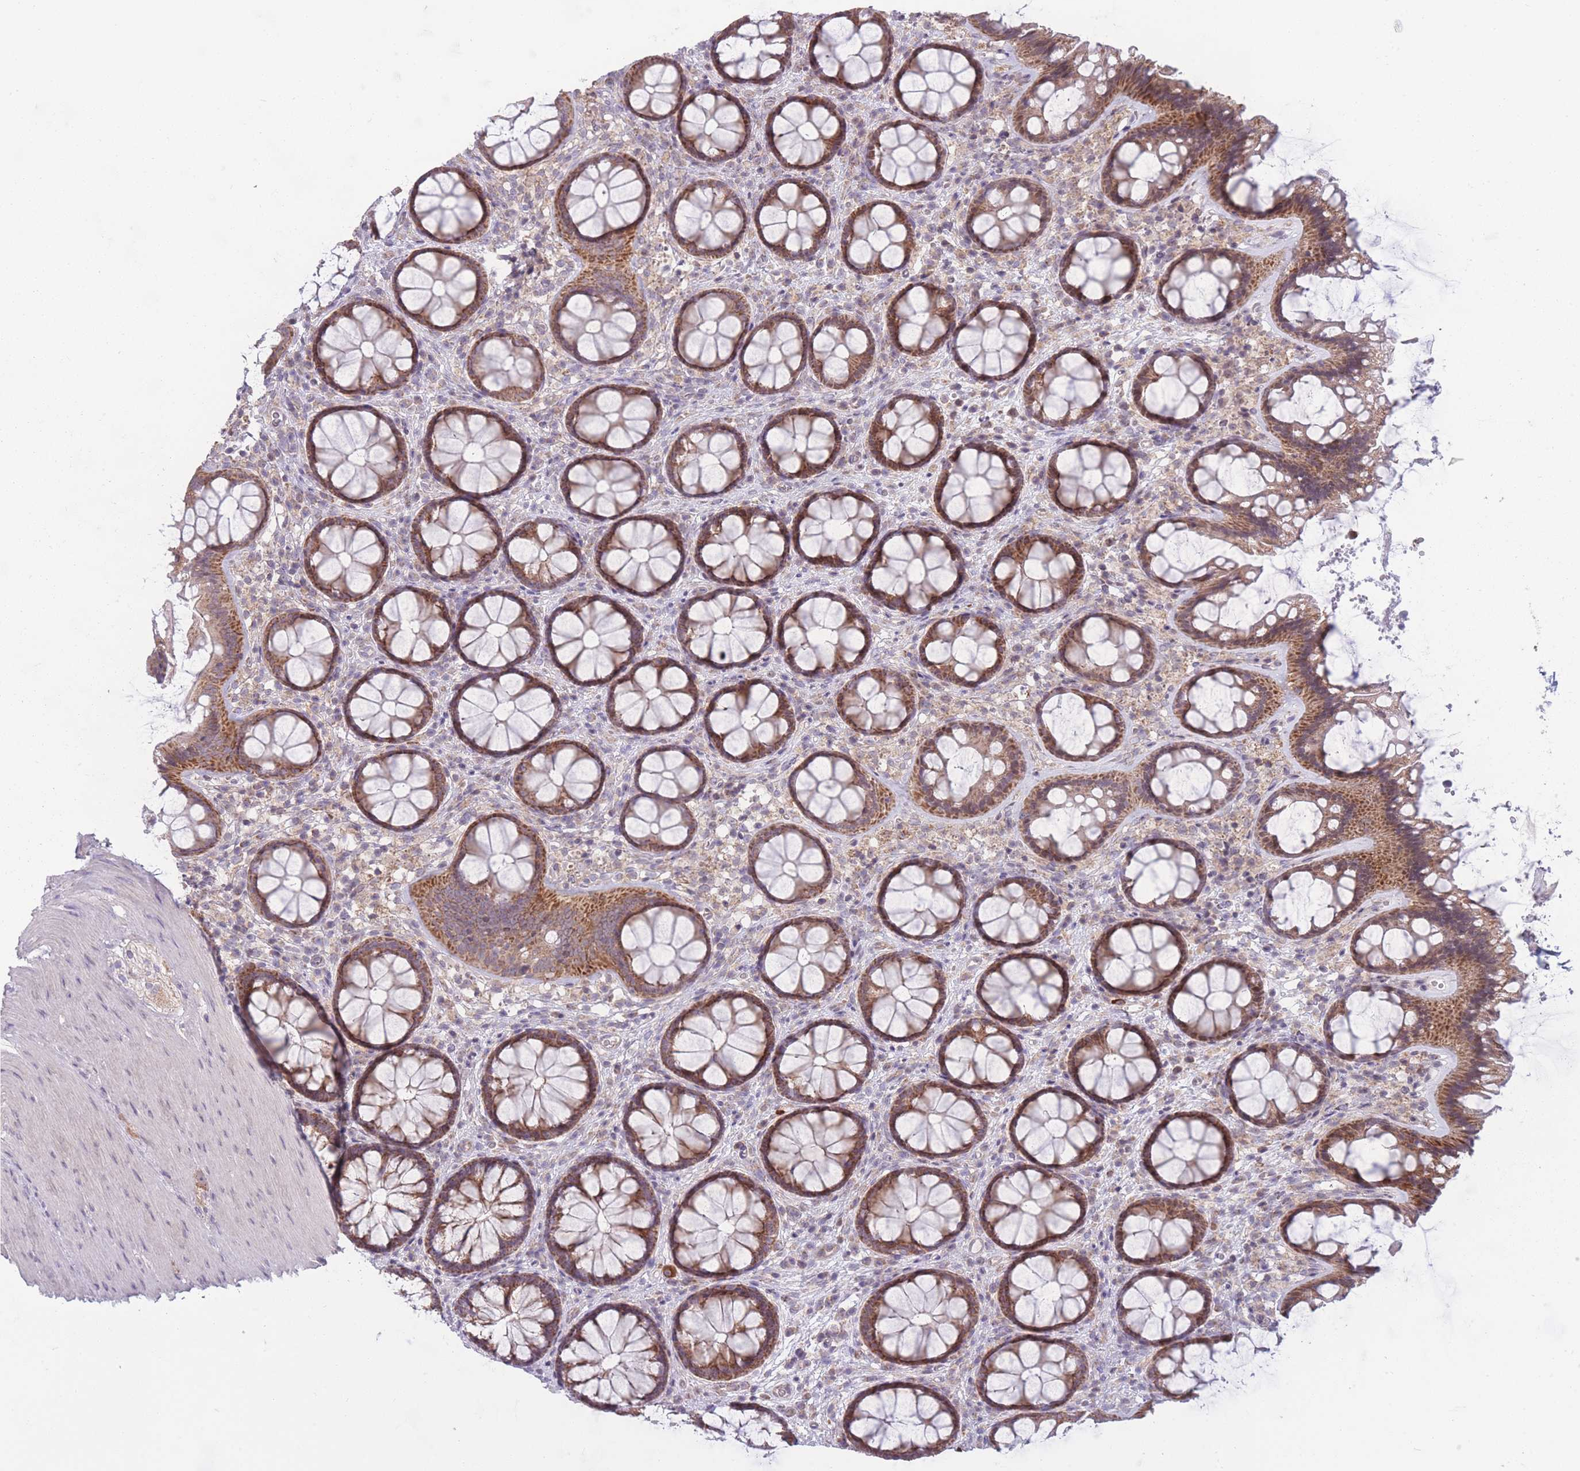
{"staining": {"intensity": "negative", "quantity": "none", "location": "none"}, "tissue": "colon", "cell_type": "Endothelial cells", "image_type": "normal", "snomed": [{"axis": "morphology", "description": "Normal tissue, NOS"}, {"axis": "topography", "description": "Colon"}], "caption": "Immunohistochemistry (IHC) of unremarkable colon demonstrates no staining in endothelial cells. Brightfield microscopy of immunohistochemistry (IHC) stained with DAB (brown) and hematoxylin (blue), captured at high magnification.", "gene": "MRPS18C", "patient": {"sex": "male", "age": 46}}